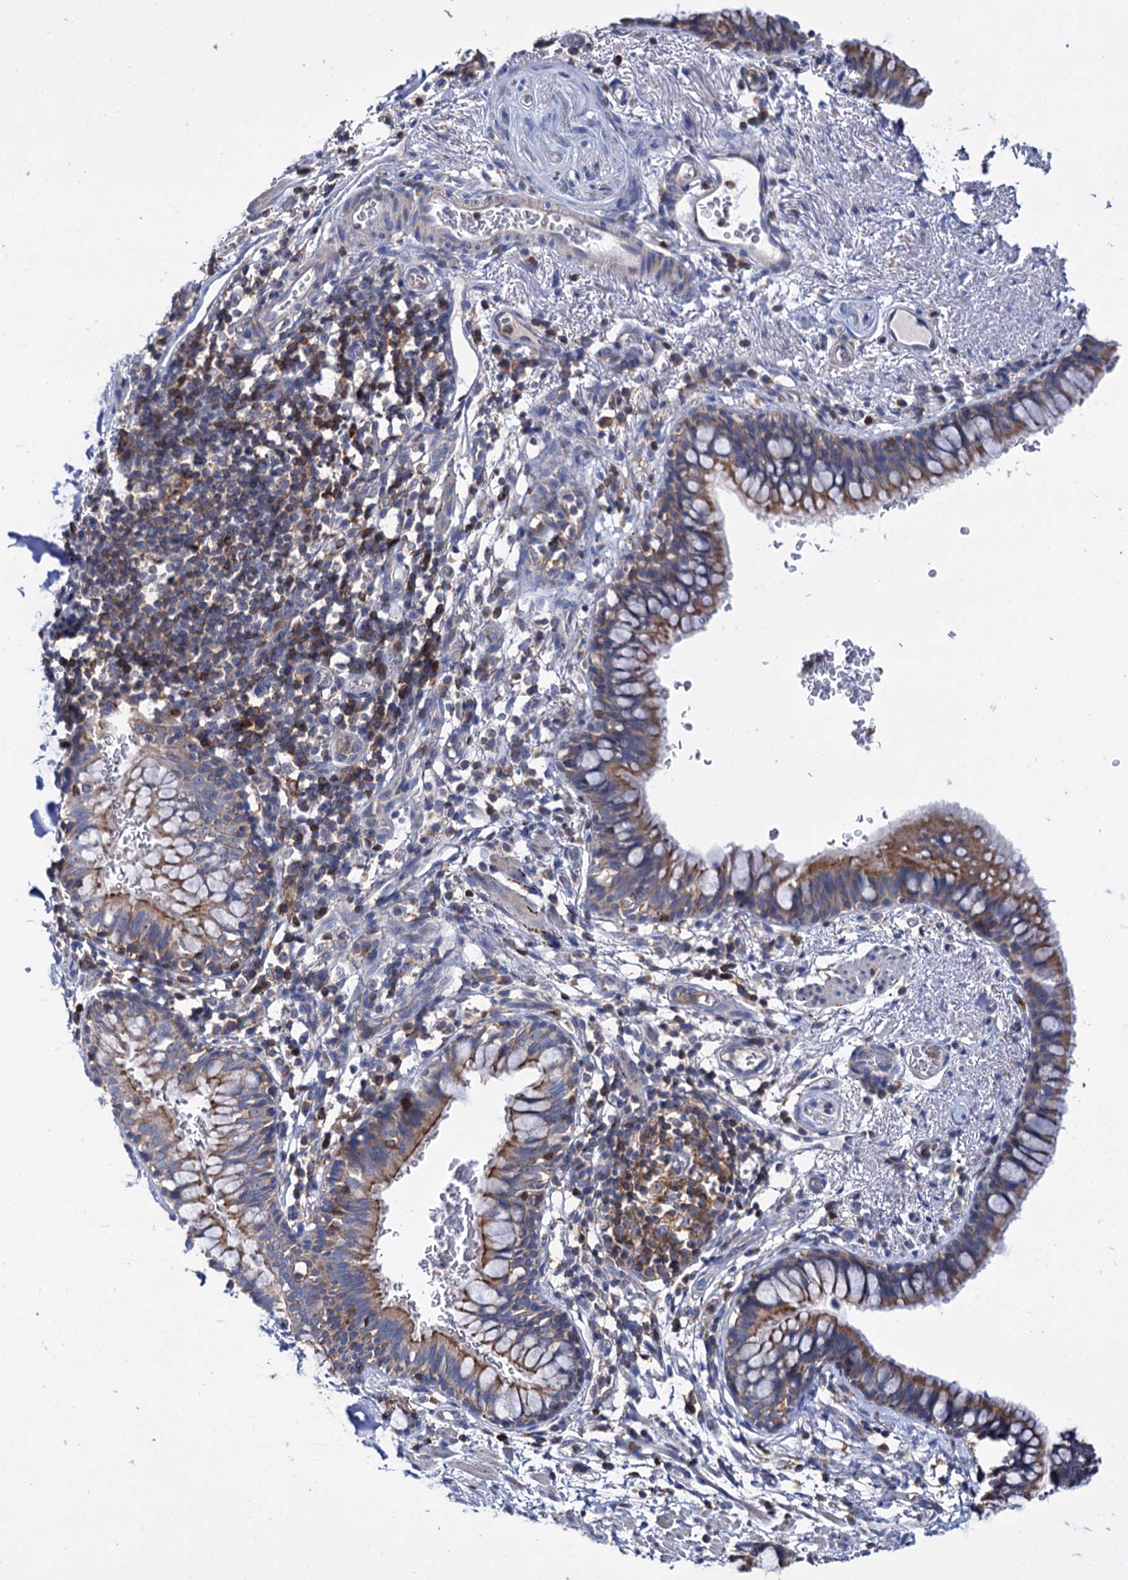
{"staining": {"intensity": "moderate", "quantity": ">75%", "location": "cytoplasmic/membranous"}, "tissue": "bronchus", "cell_type": "Respiratory epithelial cells", "image_type": "normal", "snomed": [{"axis": "morphology", "description": "Normal tissue, NOS"}, {"axis": "topography", "description": "Cartilage tissue"}, {"axis": "topography", "description": "Bronchus"}], "caption": "This histopathology image demonstrates IHC staining of benign bronchus, with medium moderate cytoplasmic/membranous positivity in about >75% of respiratory epithelial cells.", "gene": "UBASH3B", "patient": {"sex": "female", "age": 36}}